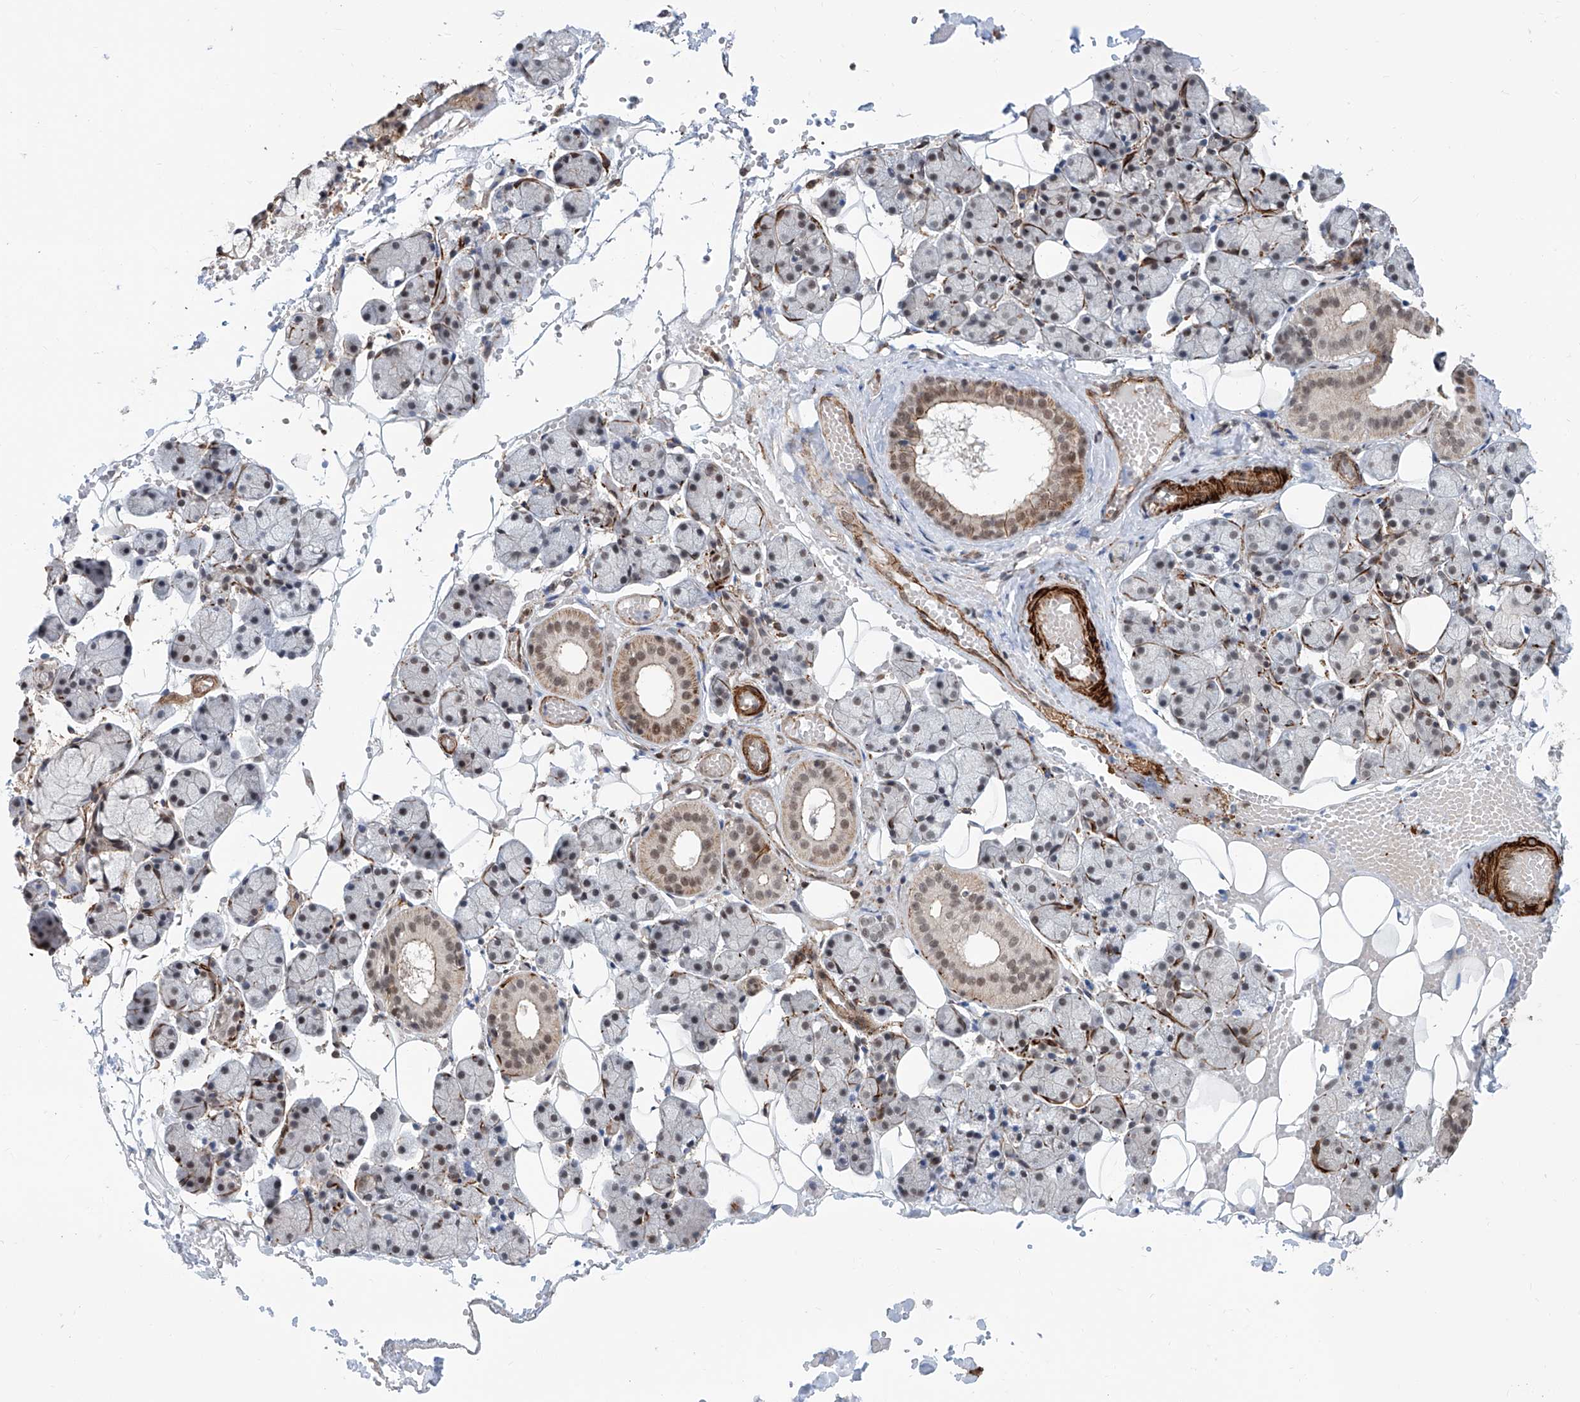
{"staining": {"intensity": "moderate", "quantity": "<25%", "location": "cytoplasmic/membranous,nuclear"}, "tissue": "salivary gland", "cell_type": "Glandular cells", "image_type": "normal", "snomed": [{"axis": "morphology", "description": "Normal tissue, NOS"}, {"axis": "topography", "description": "Salivary gland"}], "caption": "Moderate cytoplasmic/membranous,nuclear positivity is present in about <25% of glandular cells in unremarkable salivary gland. The protein is stained brown, and the nuclei are stained in blue (DAB IHC with brightfield microscopy, high magnification).", "gene": "SDE2", "patient": {"sex": "female", "age": 33}}